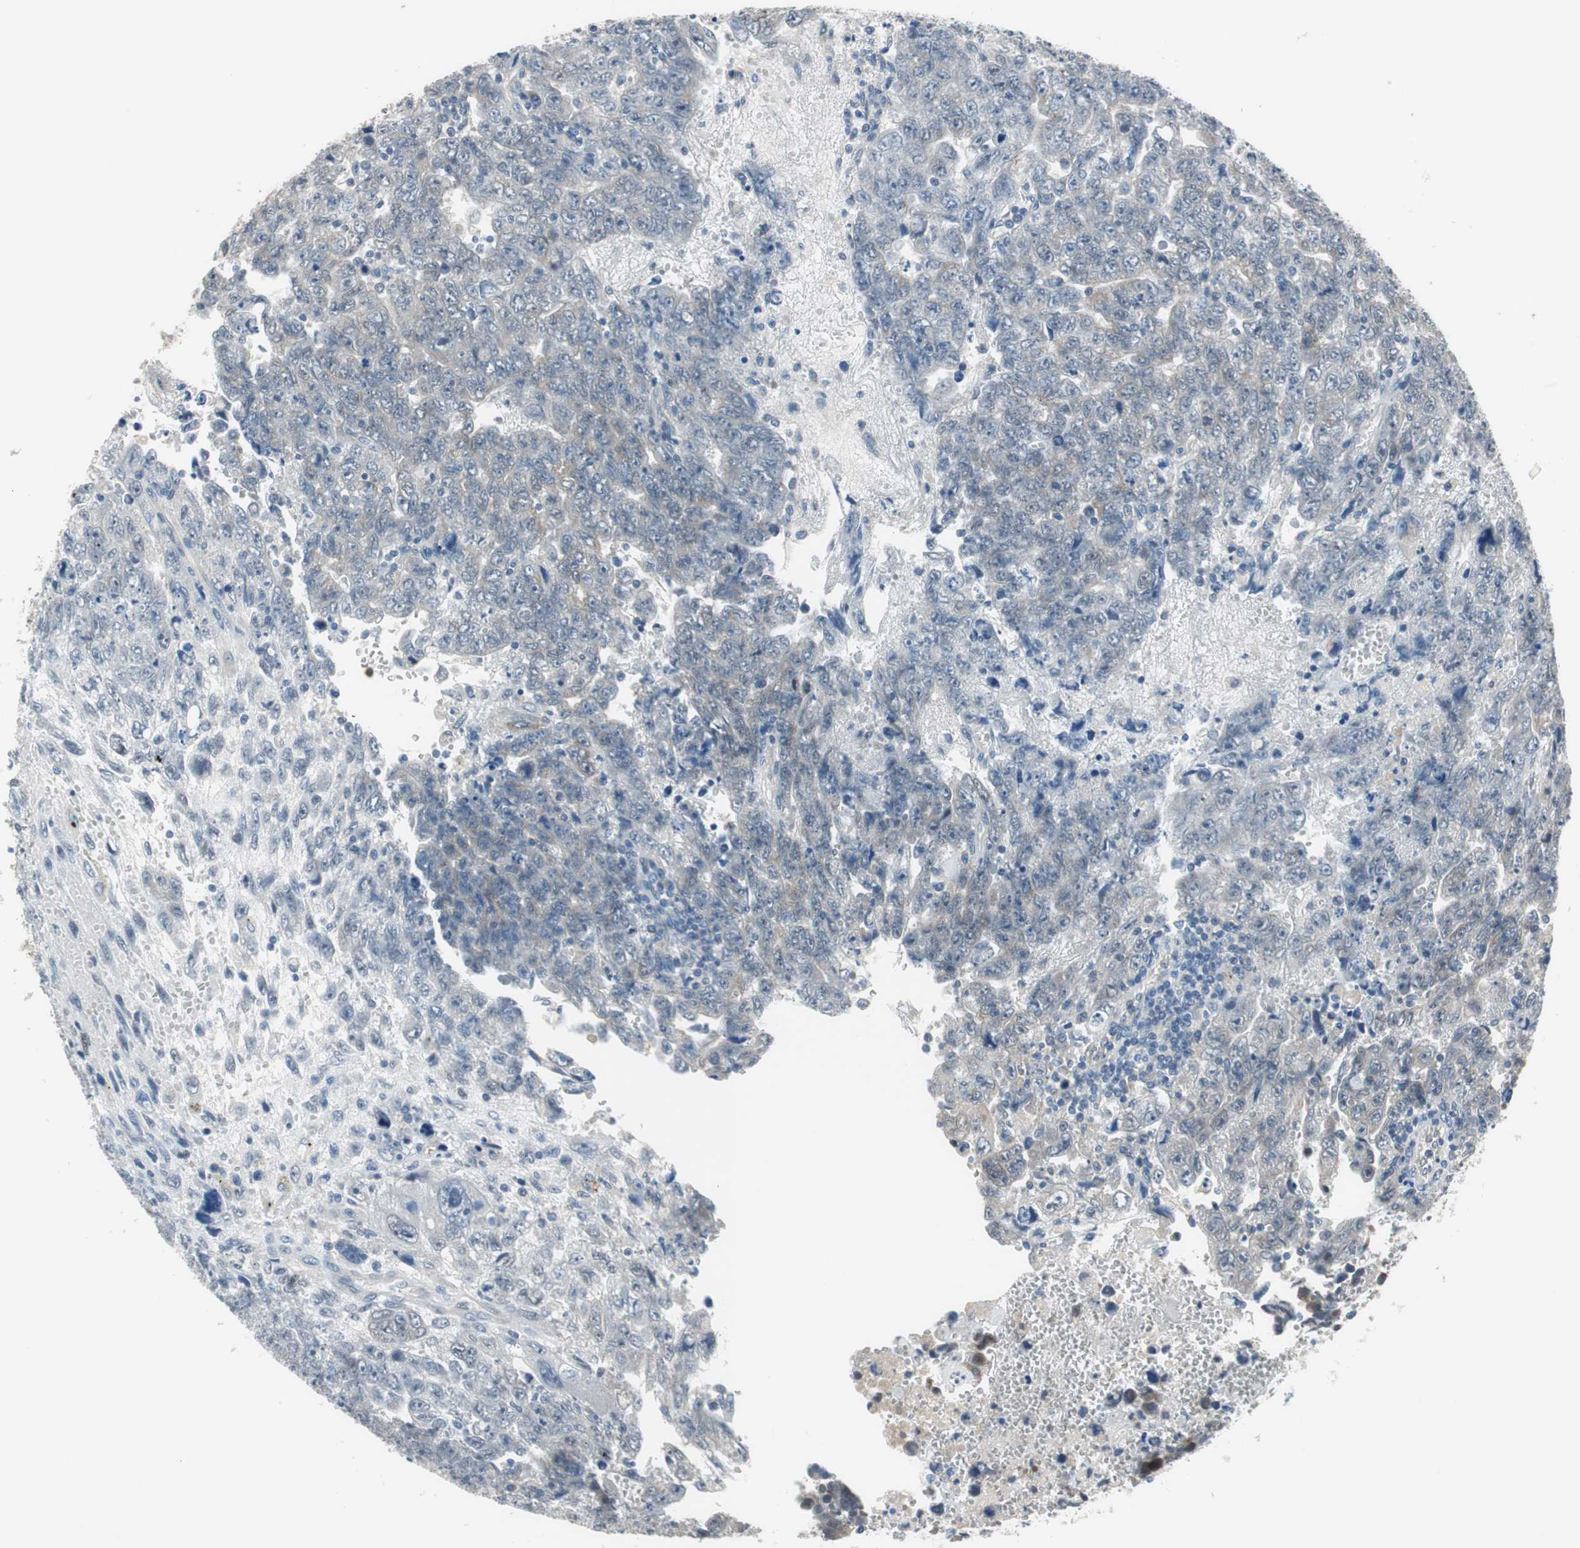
{"staining": {"intensity": "negative", "quantity": "none", "location": "none"}, "tissue": "testis cancer", "cell_type": "Tumor cells", "image_type": "cancer", "snomed": [{"axis": "morphology", "description": "Carcinoma, Embryonal, NOS"}, {"axis": "topography", "description": "Testis"}], "caption": "Tumor cells are negative for brown protein staining in testis cancer. Nuclei are stained in blue.", "gene": "PLAA", "patient": {"sex": "male", "age": 28}}